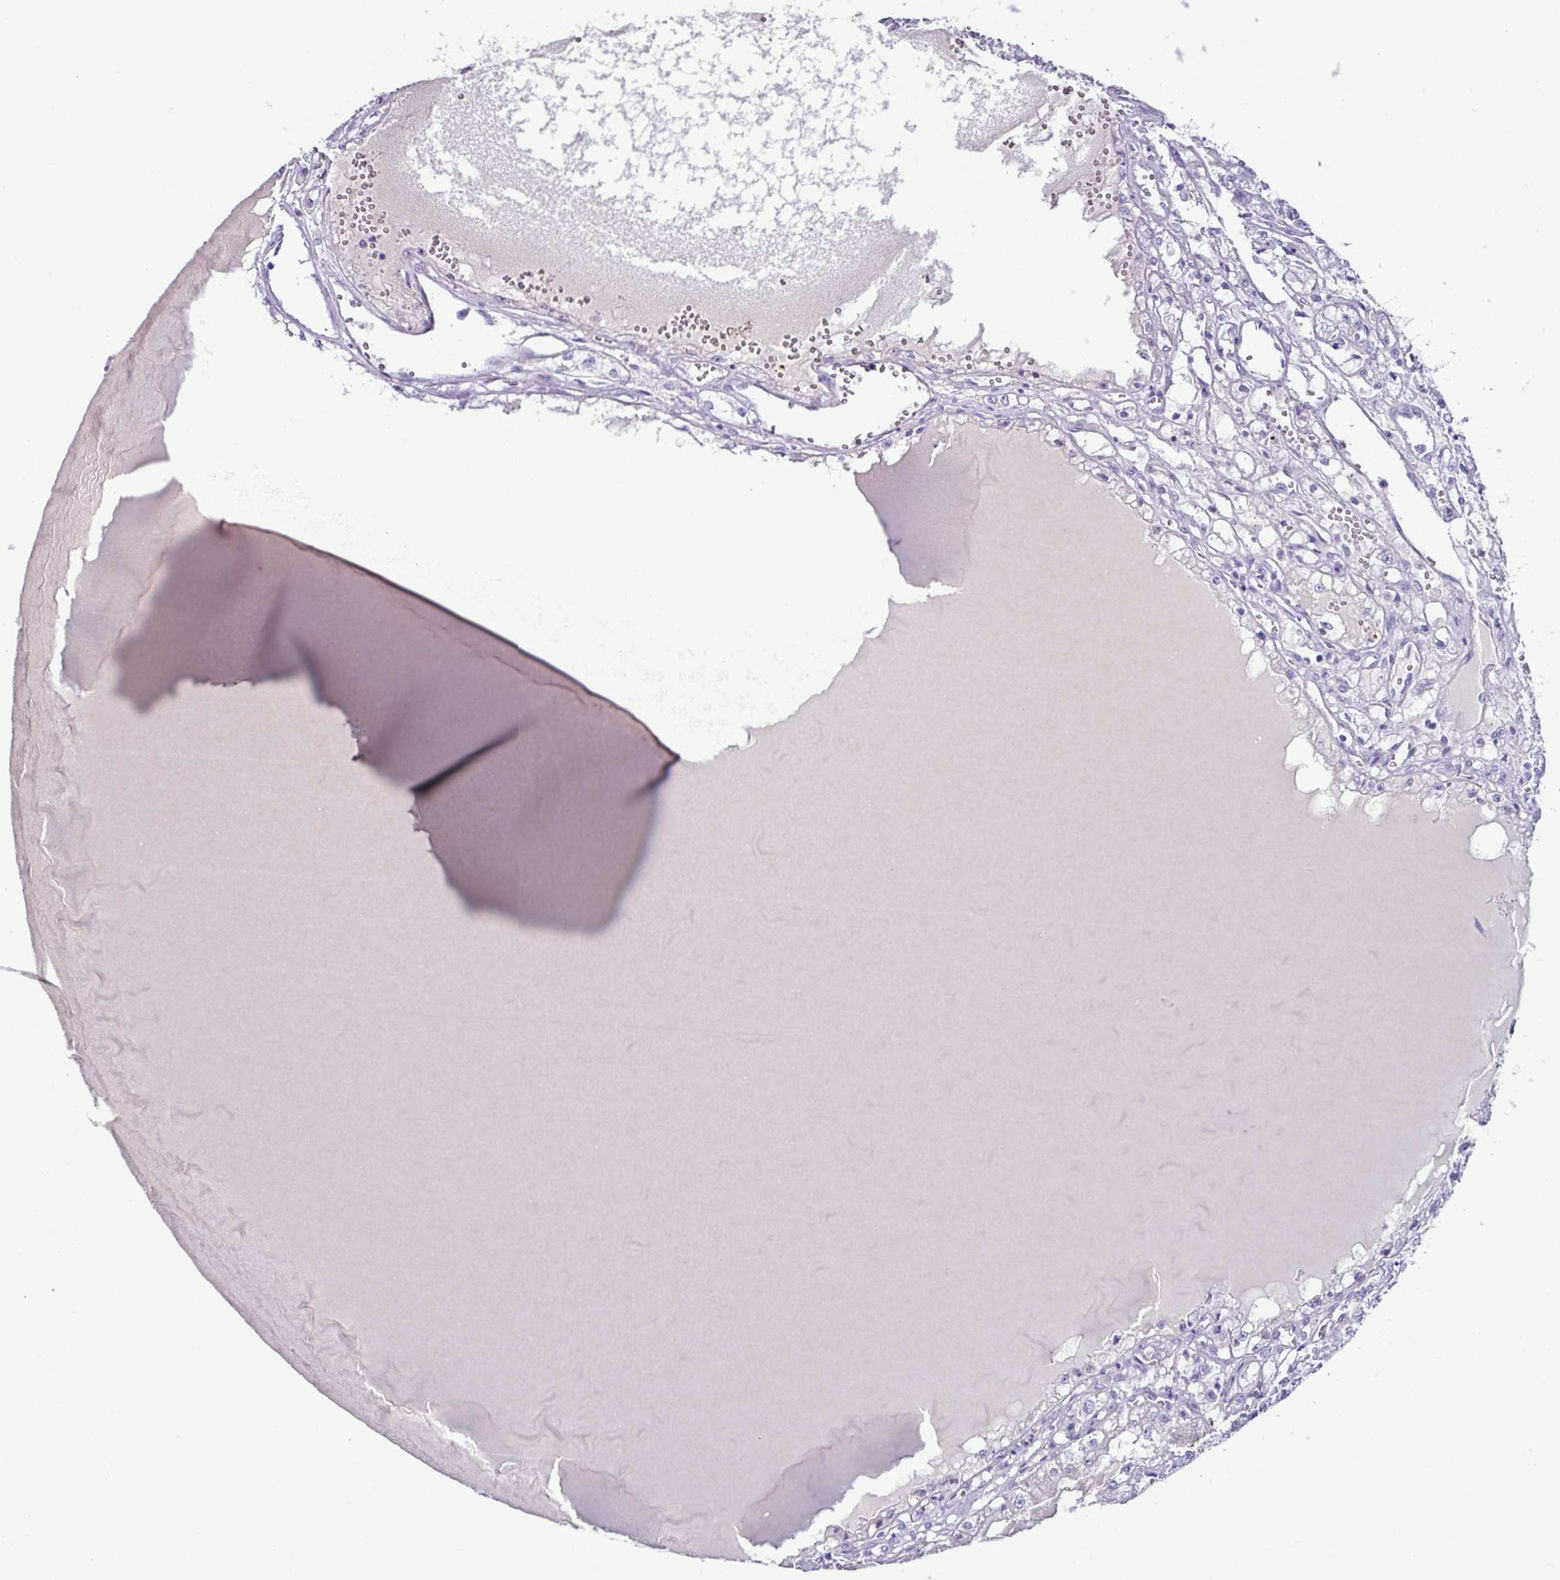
{"staining": {"intensity": "negative", "quantity": "none", "location": "none"}, "tissue": "renal cancer", "cell_type": "Tumor cells", "image_type": "cancer", "snomed": [{"axis": "morphology", "description": "Adenocarcinoma, NOS"}, {"axis": "topography", "description": "Kidney"}], "caption": "DAB (3,3'-diaminobenzidine) immunohistochemical staining of human renal cancer displays no significant expression in tumor cells. (DAB IHC visualized using brightfield microscopy, high magnification).", "gene": "ZNF524", "patient": {"sex": "male", "age": 56}}